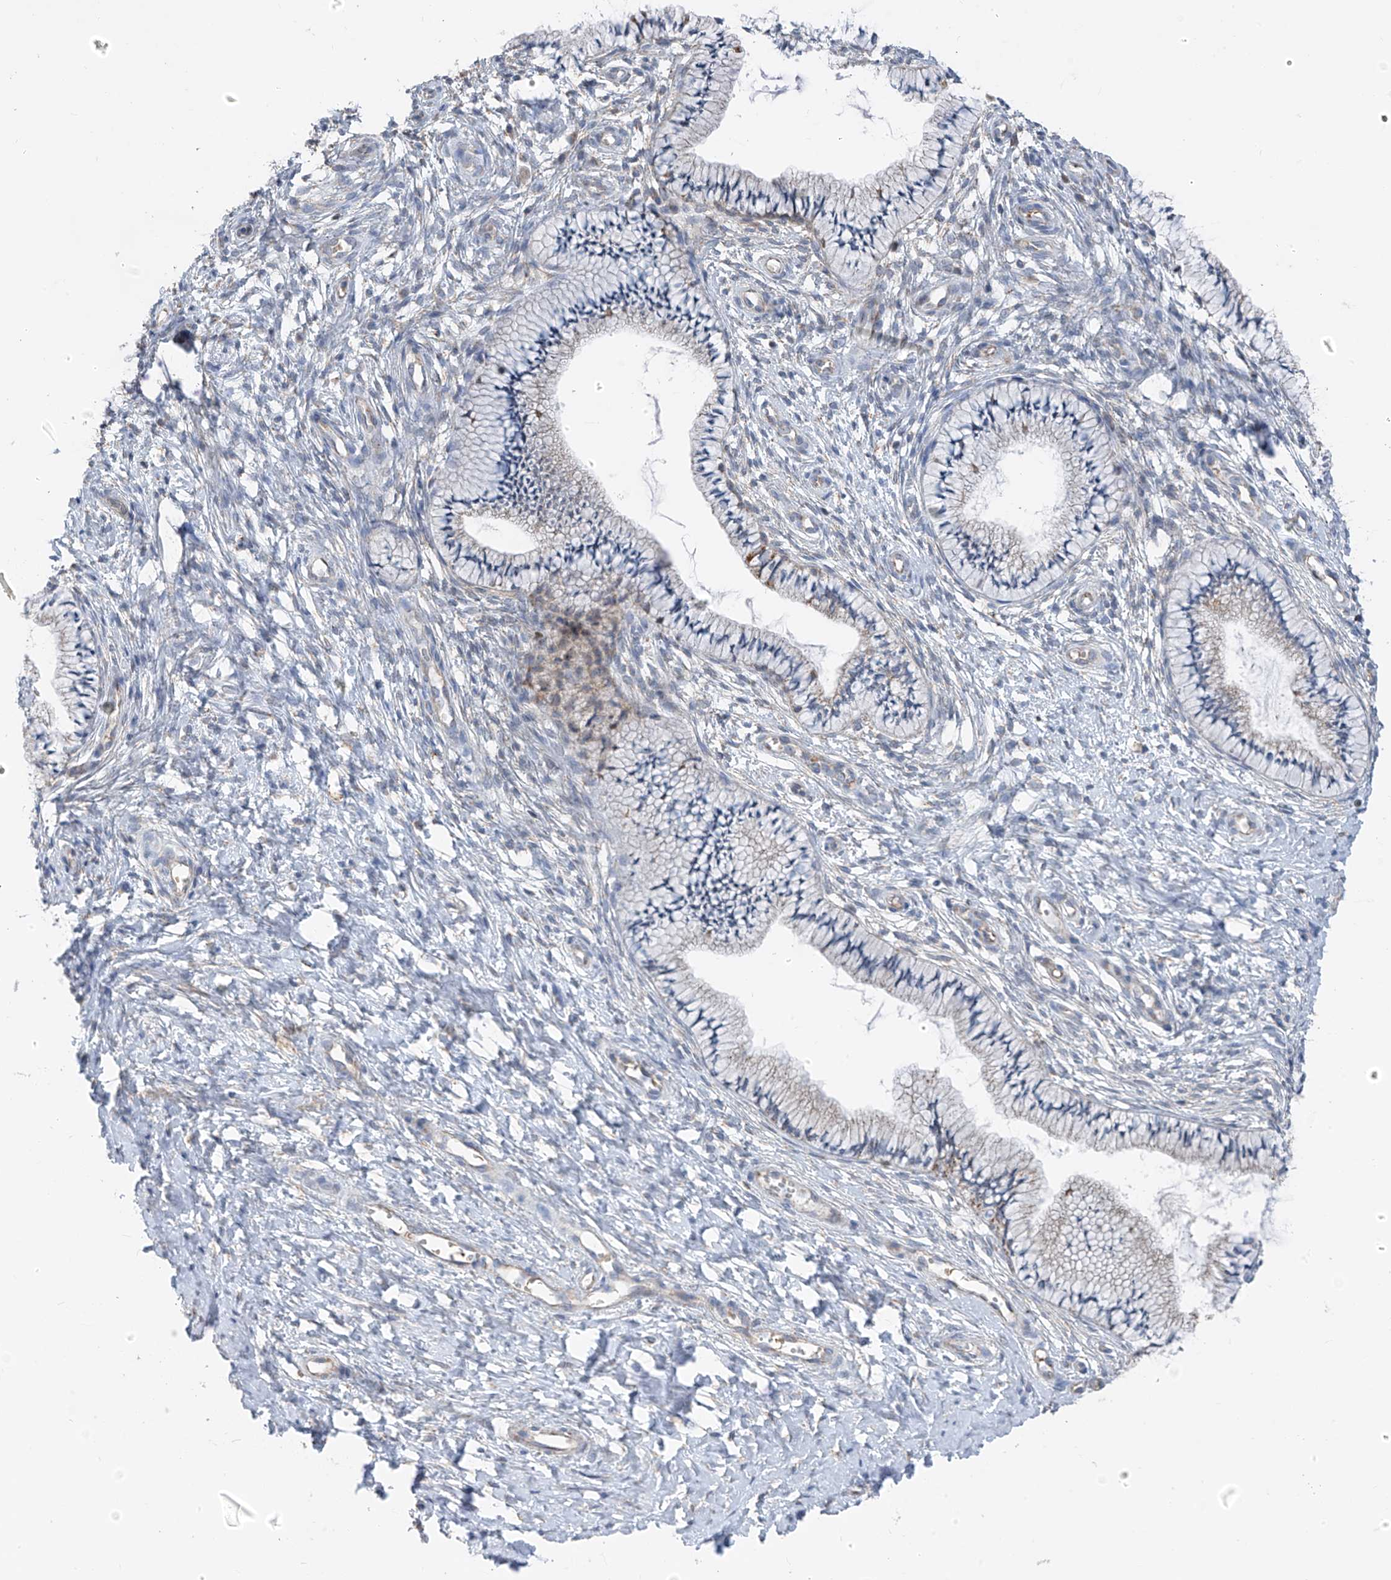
{"staining": {"intensity": "weak", "quantity": "25%-75%", "location": "cytoplasmic/membranous"}, "tissue": "cervix", "cell_type": "Glandular cells", "image_type": "normal", "snomed": [{"axis": "morphology", "description": "Normal tissue, NOS"}, {"axis": "topography", "description": "Cervix"}], "caption": "DAB (3,3'-diaminobenzidine) immunohistochemical staining of normal cervix demonstrates weak cytoplasmic/membranous protein staining in about 25%-75% of glandular cells. The staining was performed using DAB (3,3'-diaminobenzidine) to visualize the protein expression in brown, while the nuclei were stained in blue with hematoxylin (Magnification: 20x).", "gene": "EOMES", "patient": {"sex": "female", "age": 36}}